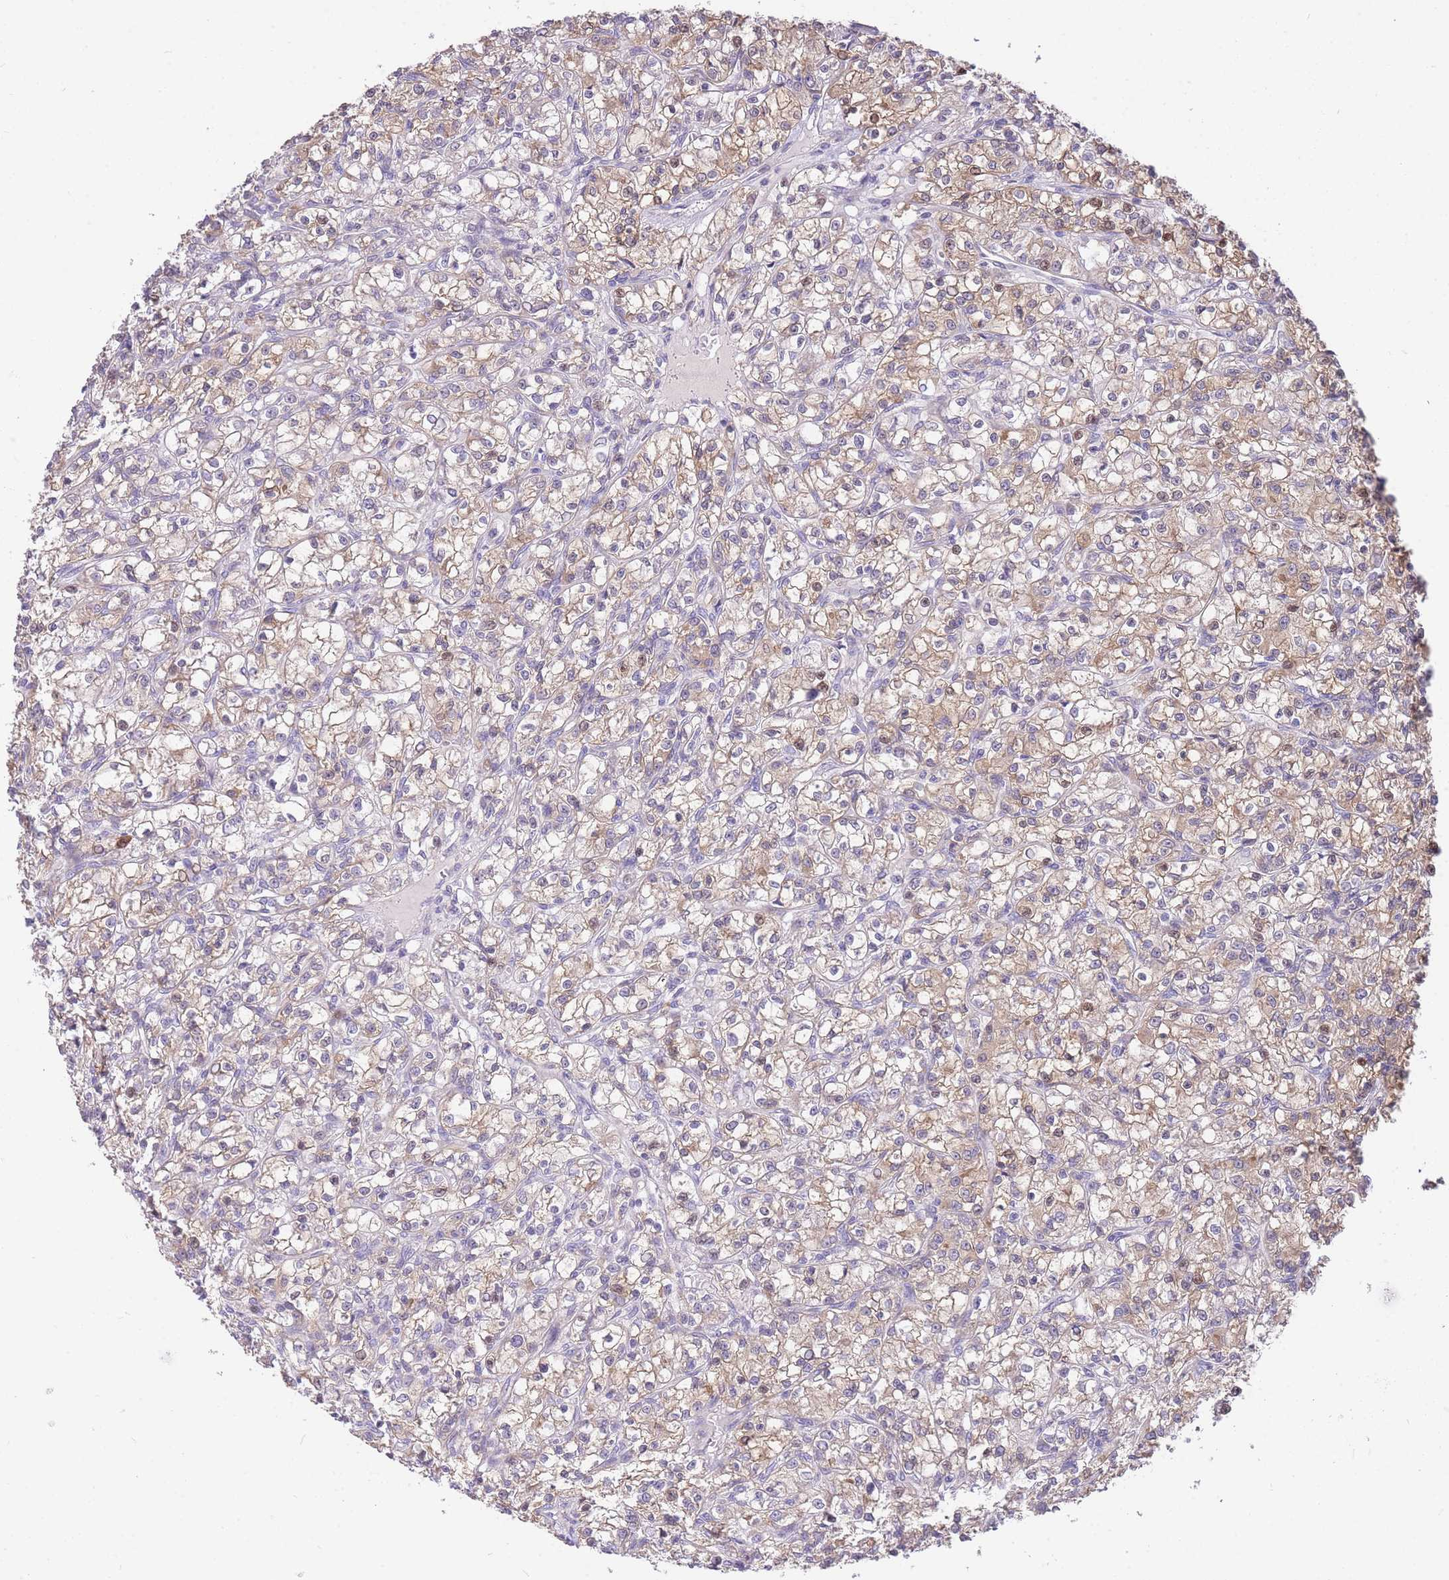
{"staining": {"intensity": "weak", "quantity": ">75%", "location": "cytoplasmic/membranous,nuclear"}, "tissue": "renal cancer", "cell_type": "Tumor cells", "image_type": "cancer", "snomed": [{"axis": "morphology", "description": "Adenocarcinoma, NOS"}, {"axis": "topography", "description": "Kidney"}], "caption": "Protein positivity by immunohistochemistry (IHC) displays weak cytoplasmic/membranous and nuclear staining in about >75% of tumor cells in renal cancer (adenocarcinoma). The protein is stained brown, and the nuclei are stained in blue (DAB IHC with brightfield microscopy, high magnification).", "gene": "OR5T1", "patient": {"sex": "female", "age": 59}}